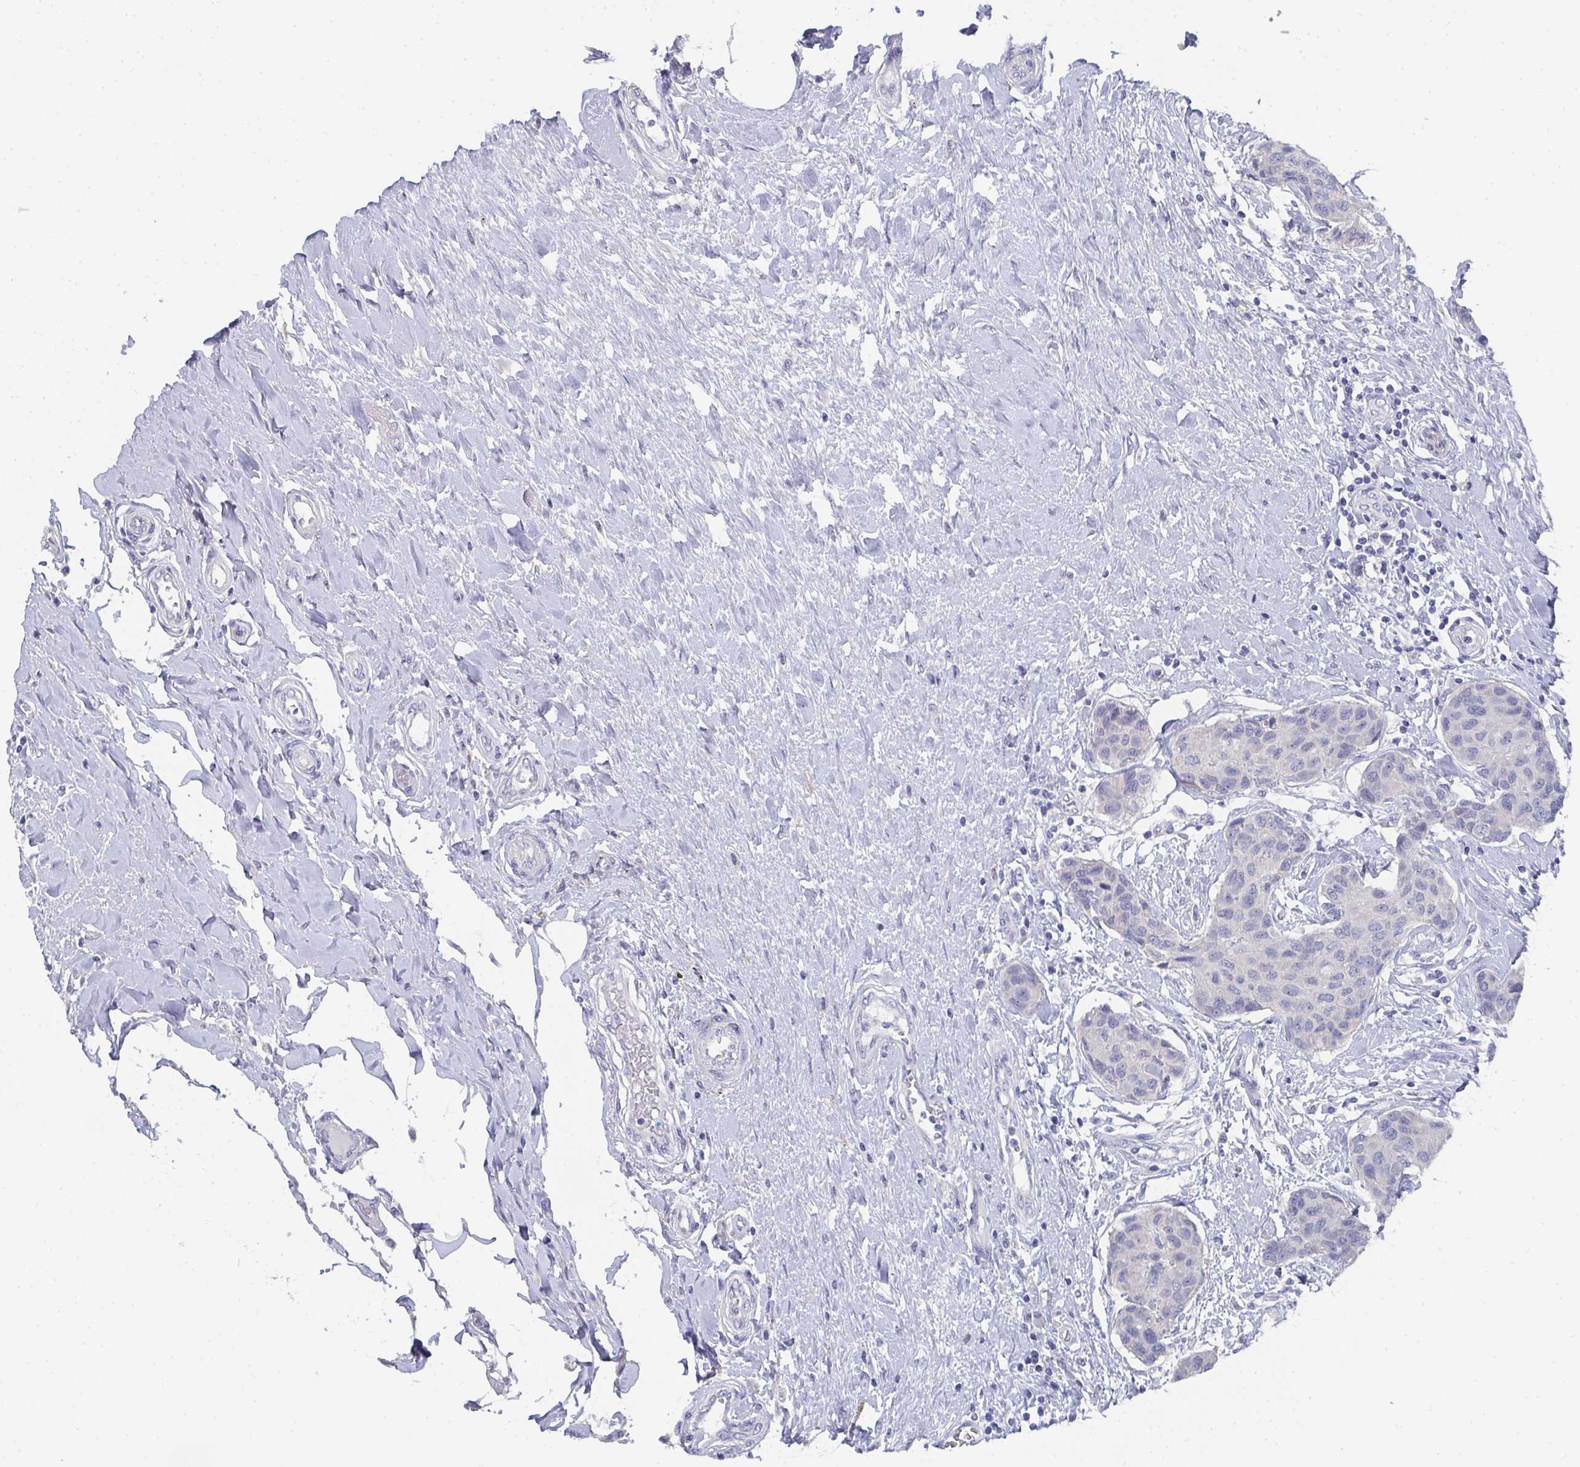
{"staining": {"intensity": "negative", "quantity": "none", "location": "none"}, "tissue": "breast cancer", "cell_type": "Tumor cells", "image_type": "cancer", "snomed": [{"axis": "morphology", "description": "Duct carcinoma"}, {"axis": "topography", "description": "Breast"}], "caption": "The micrograph shows no staining of tumor cells in breast cancer (infiltrating ductal carcinoma).", "gene": "DYDC2", "patient": {"sex": "female", "age": 80}}